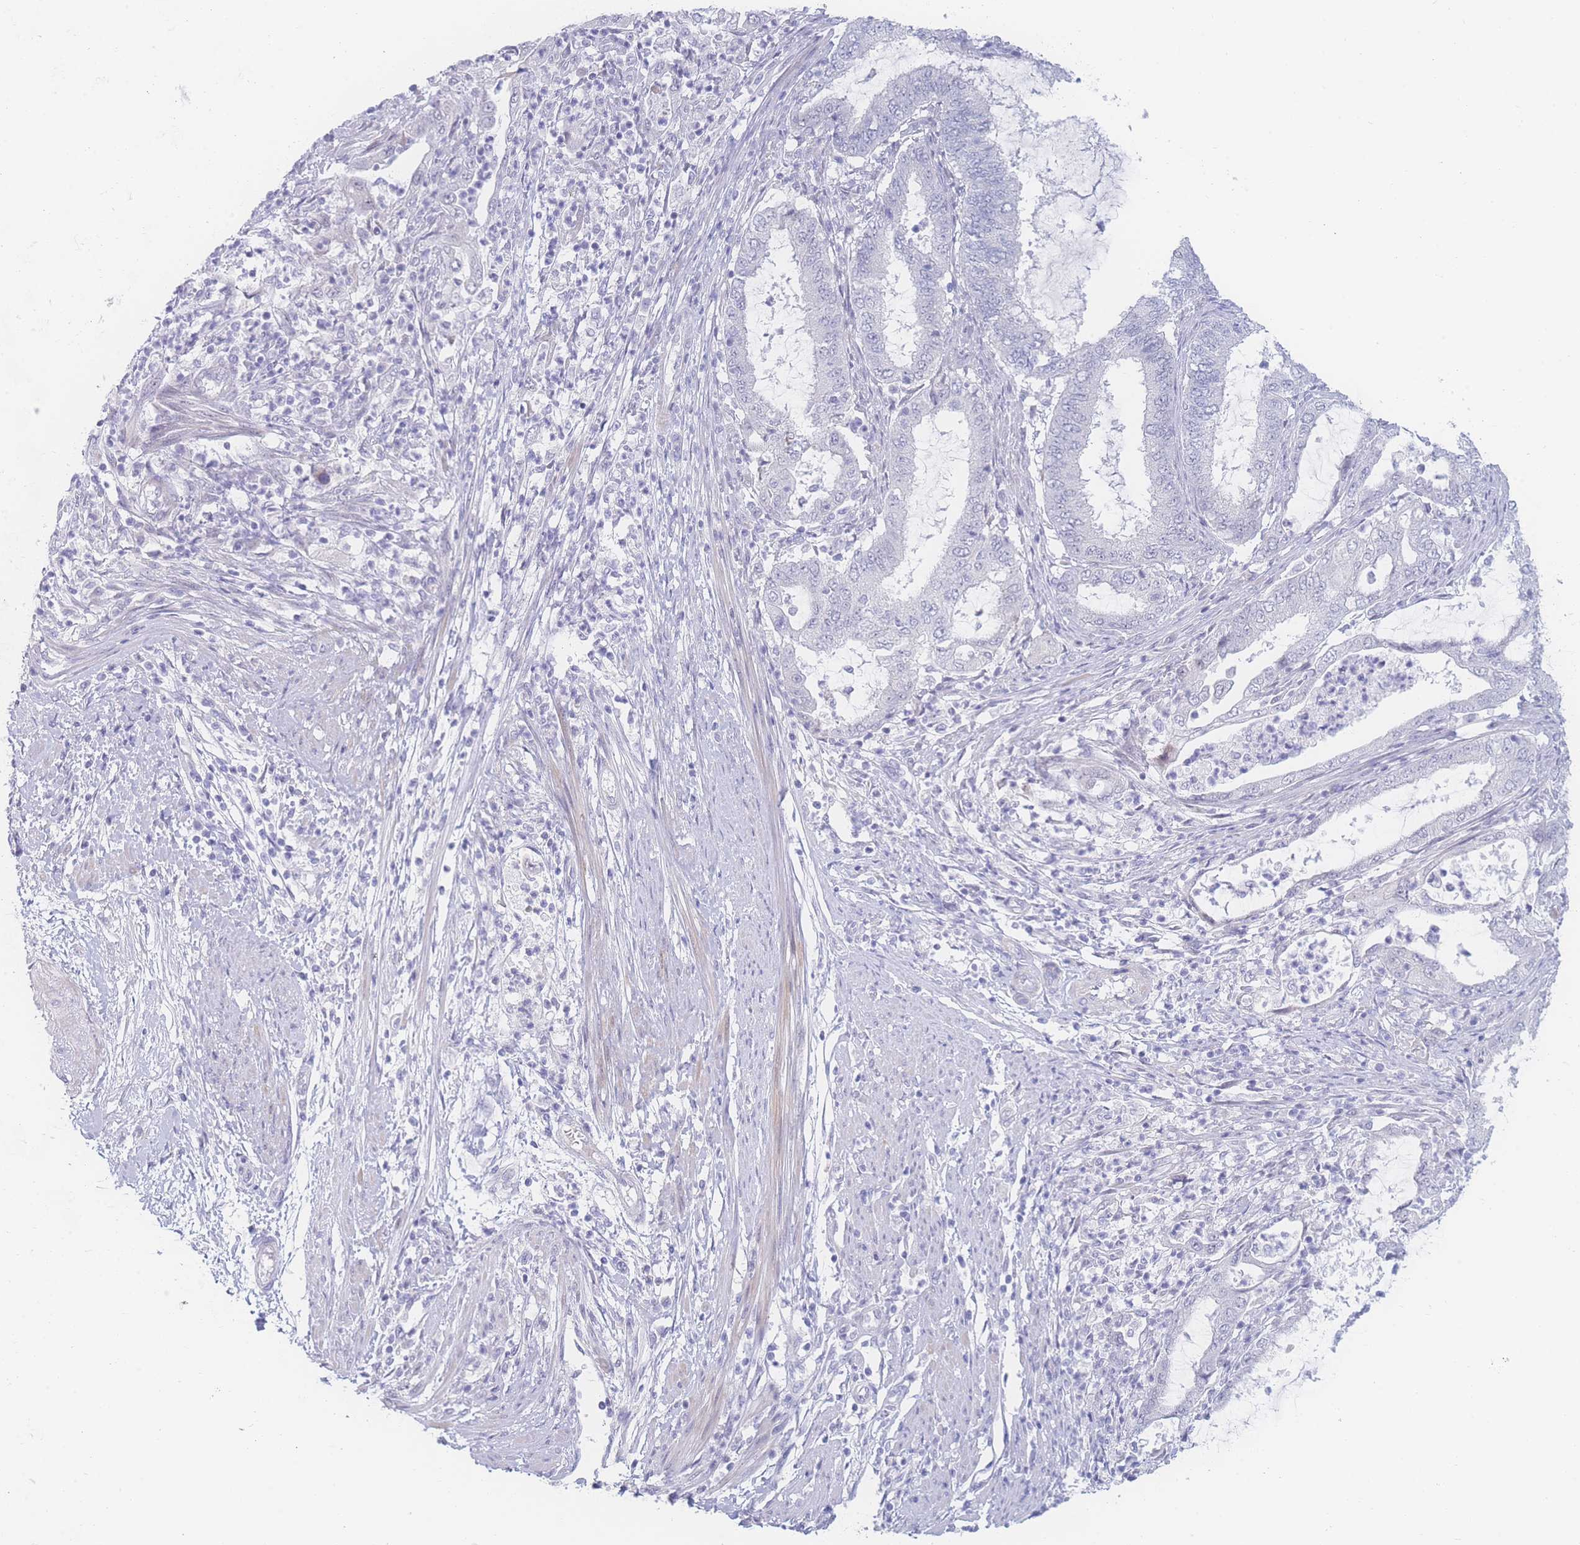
{"staining": {"intensity": "negative", "quantity": "none", "location": "none"}, "tissue": "endometrial cancer", "cell_type": "Tumor cells", "image_type": "cancer", "snomed": [{"axis": "morphology", "description": "Adenocarcinoma, NOS"}, {"axis": "topography", "description": "Endometrium"}], "caption": "This is a image of immunohistochemistry staining of endometrial adenocarcinoma, which shows no positivity in tumor cells.", "gene": "PRSS22", "patient": {"sex": "female", "age": 51}}